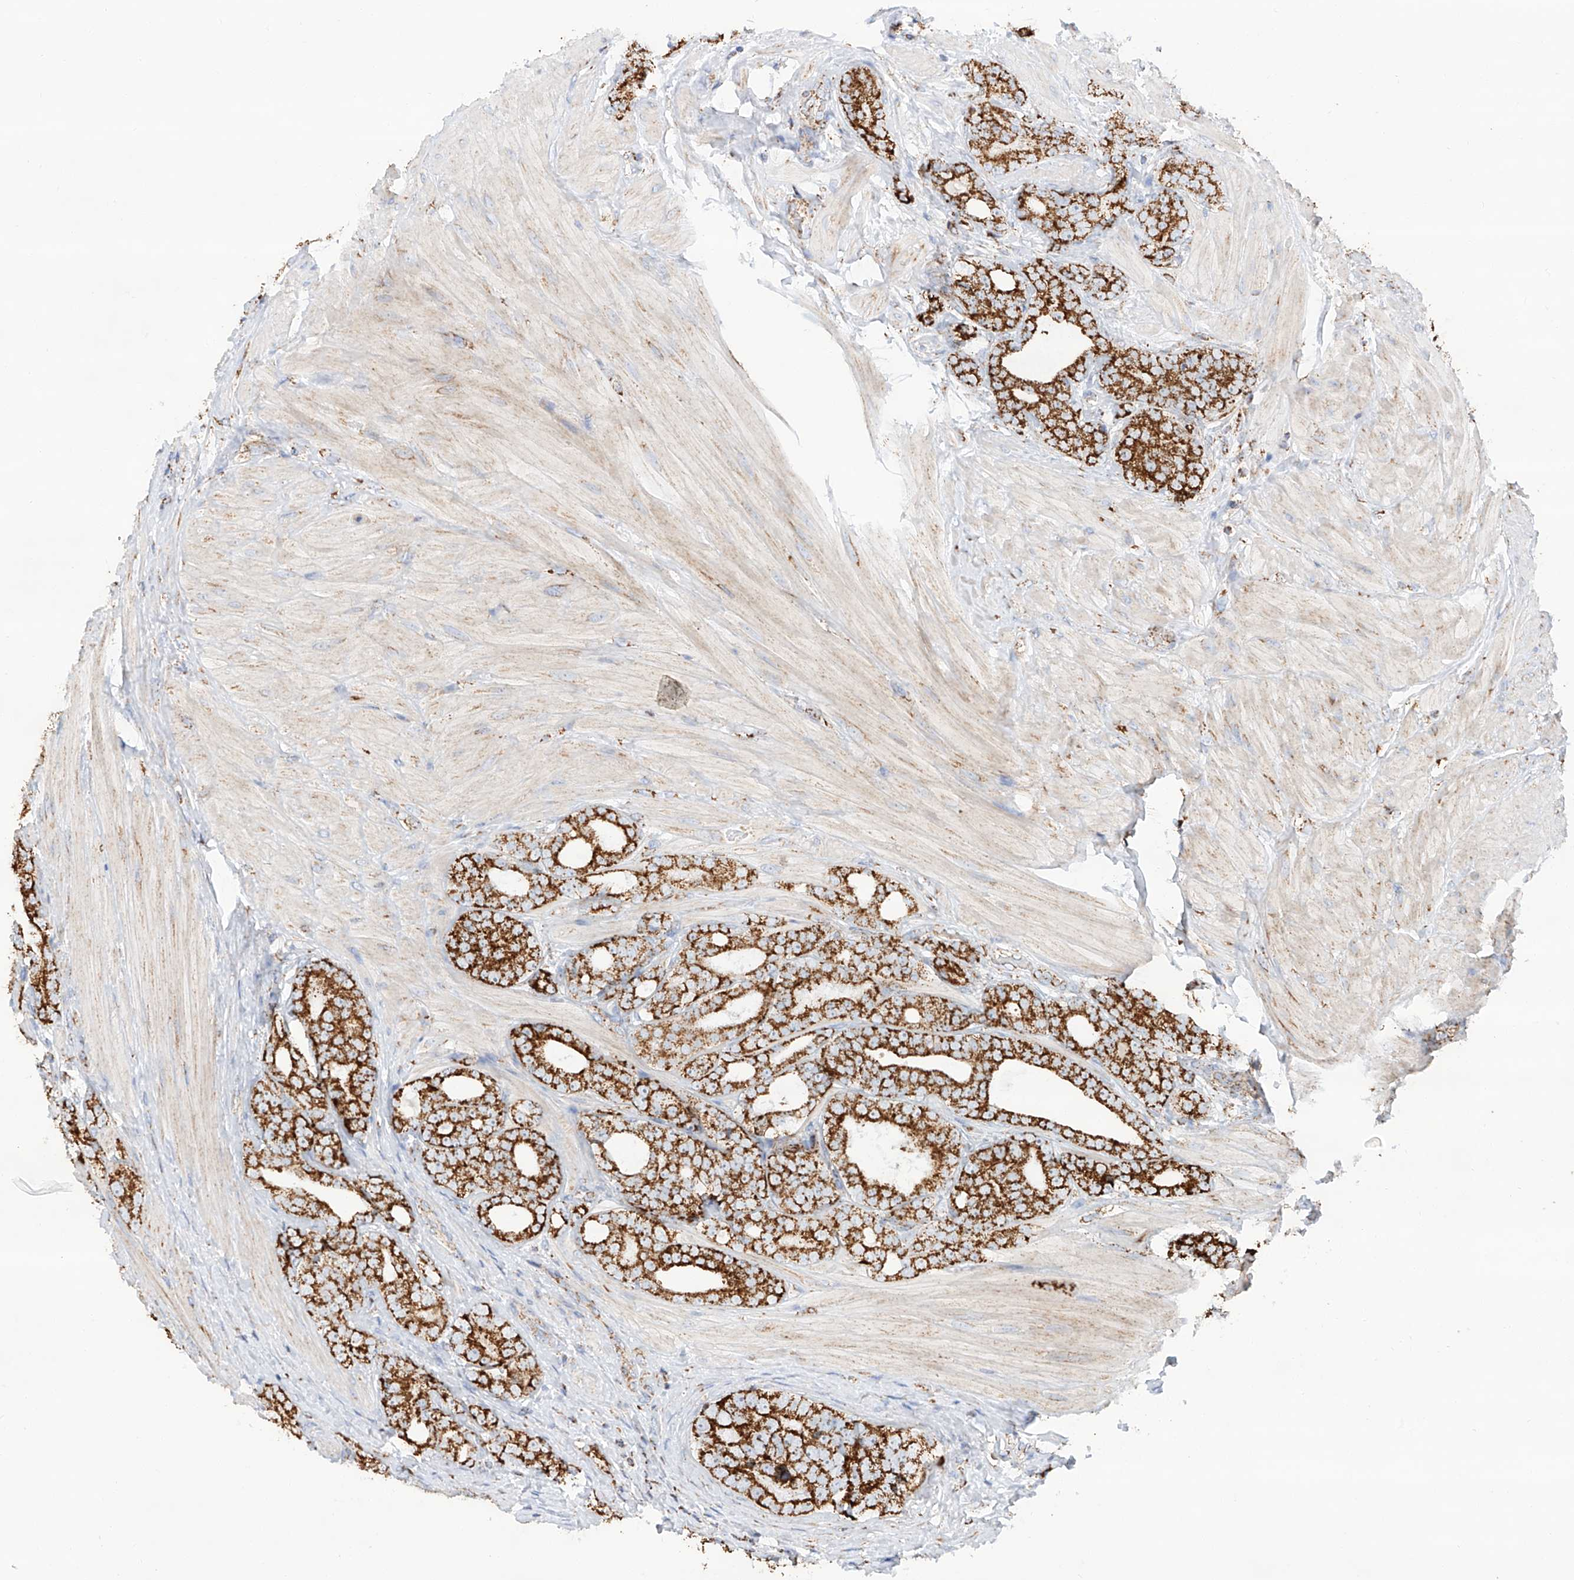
{"staining": {"intensity": "strong", "quantity": ">75%", "location": "cytoplasmic/membranous"}, "tissue": "prostate cancer", "cell_type": "Tumor cells", "image_type": "cancer", "snomed": [{"axis": "morphology", "description": "Adenocarcinoma, High grade"}, {"axis": "topography", "description": "Prostate"}], "caption": "There is high levels of strong cytoplasmic/membranous positivity in tumor cells of high-grade adenocarcinoma (prostate), as demonstrated by immunohistochemical staining (brown color).", "gene": "TTC27", "patient": {"sex": "male", "age": 56}}